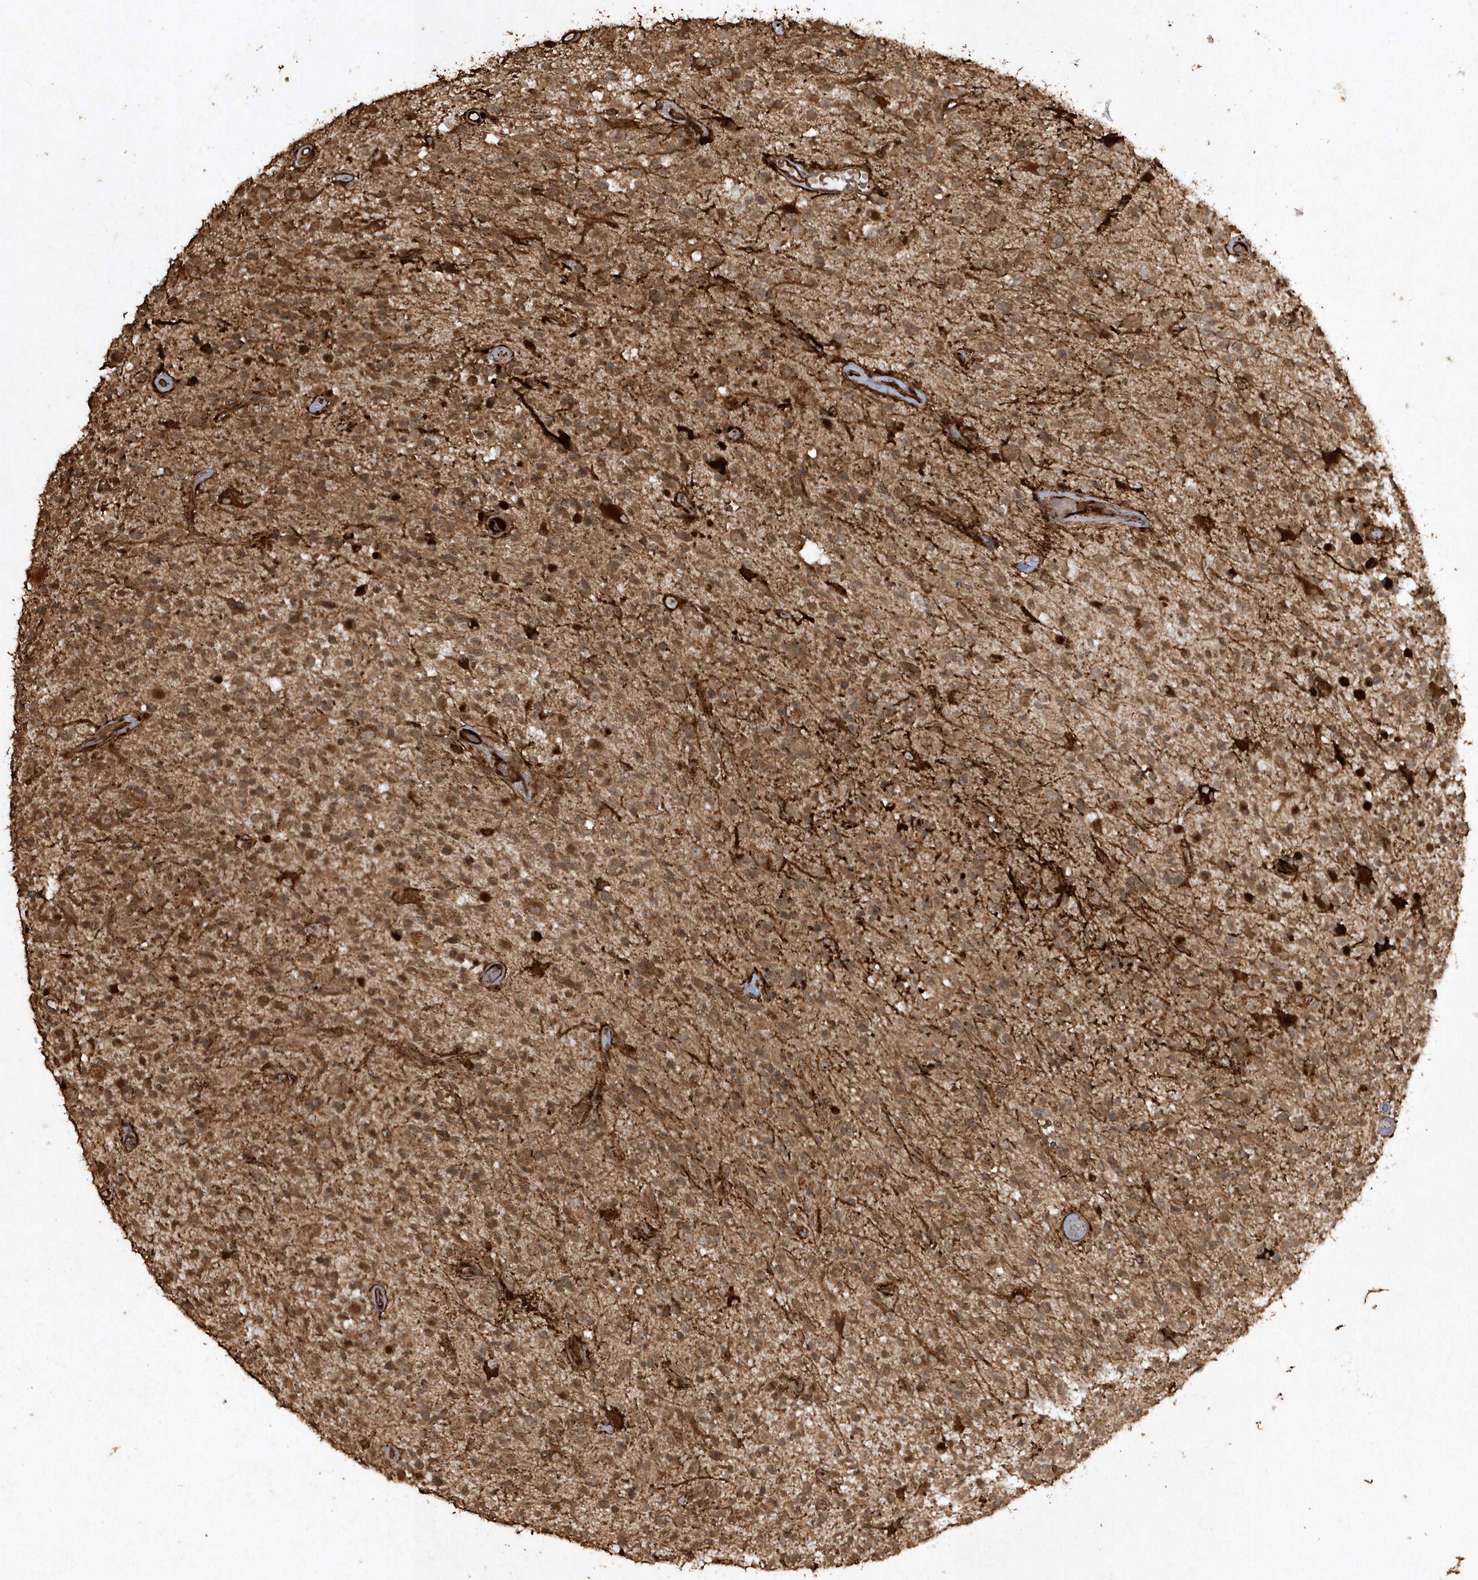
{"staining": {"intensity": "moderate", "quantity": ">75%", "location": "cytoplasmic/membranous"}, "tissue": "glioma", "cell_type": "Tumor cells", "image_type": "cancer", "snomed": [{"axis": "morphology", "description": "Glioma, malignant, High grade"}, {"axis": "morphology", "description": "Glioblastoma, NOS"}, {"axis": "topography", "description": "Brain"}], "caption": "Malignant high-grade glioma was stained to show a protein in brown. There is medium levels of moderate cytoplasmic/membranous expression in approximately >75% of tumor cells. The staining was performed using DAB to visualize the protein expression in brown, while the nuclei were stained in blue with hematoxylin (Magnification: 20x).", "gene": "AVPI1", "patient": {"sex": "male", "age": 60}}